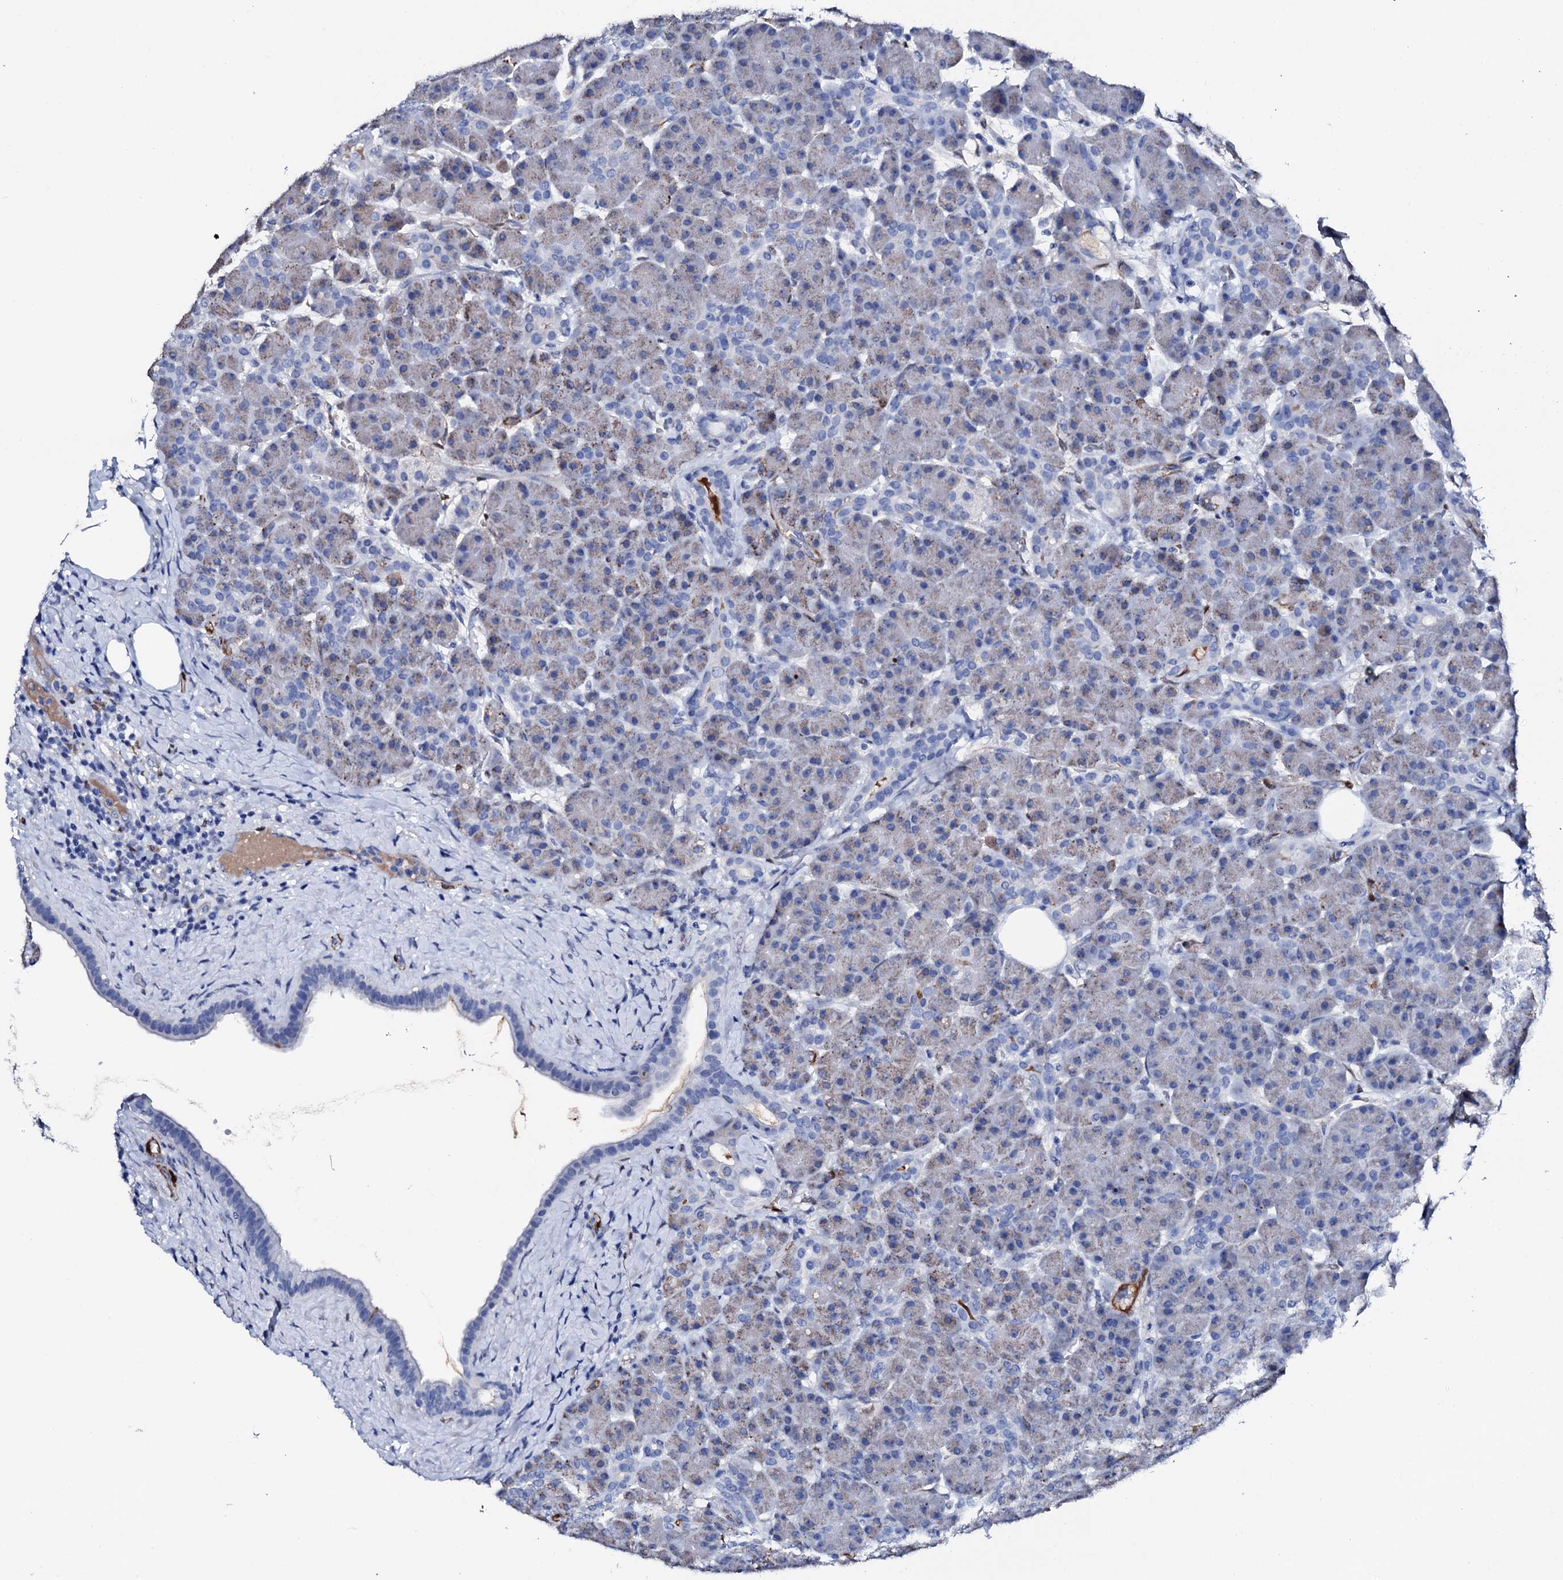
{"staining": {"intensity": "weak", "quantity": "<25%", "location": "cytoplasmic/membranous"}, "tissue": "pancreas", "cell_type": "Exocrine glandular cells", "image_type": "normal", "snomed": [{"axis": "morphology", "description": "Normal tissue, NOS"}, {"axis": "topography", "description": "Pancreas"}], "caption": "Exocrine glandular cells show no significant positivity in unremarkable pancreas. (Immunohistochemistry (ihc), brightfield microscopy, high magnification).", "gene": "NRIP2", "patient": {"sex": "male", "age": 63}}